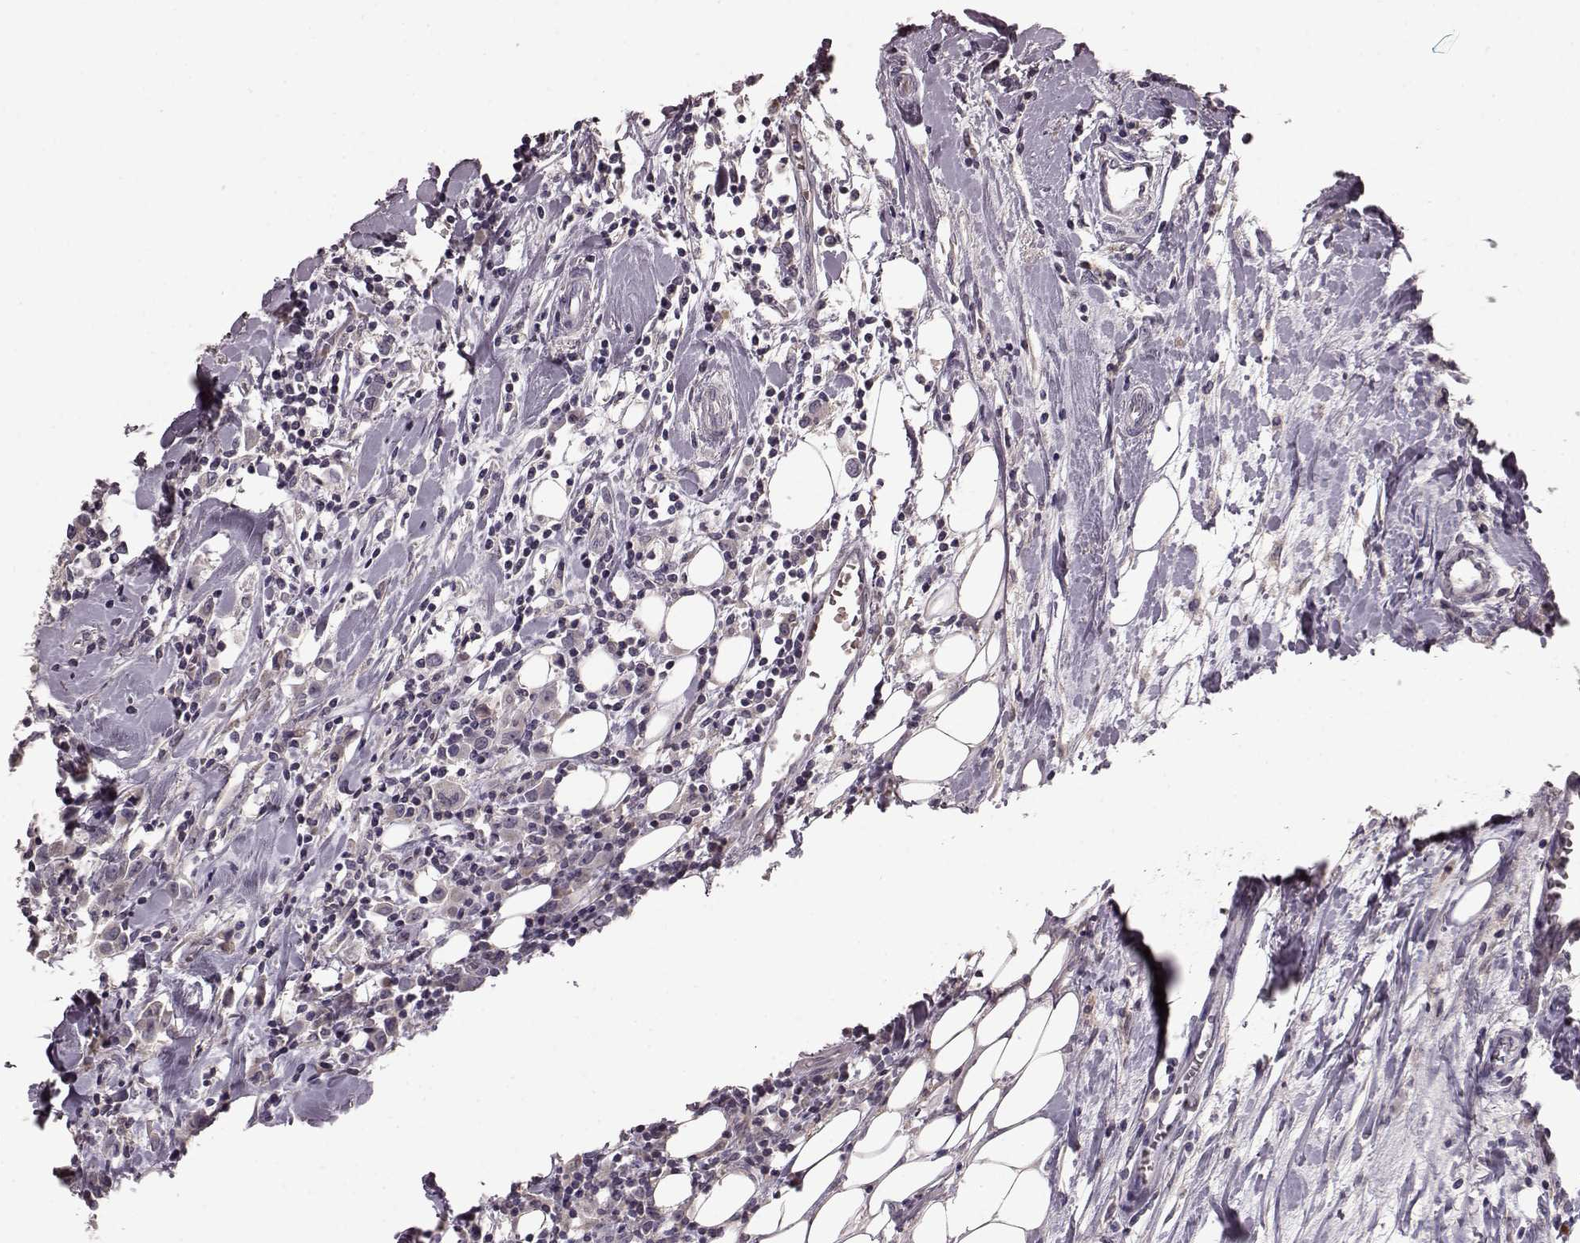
{"staining": {"intensity": "negative", "quantity": "none", "location": "none"}, "tissue": "breast cancer", "cell_type": "Tumor cells", "image_type": "cancer", "snomed": [{"axis": "morphology", "description": "Duct carcinoma"}, {"axis": "topography", "description": "Breast"}], "caption": "Tumor cells are negative for brown protein staining in breast cancer.", "gene": "SLC52A3", "patient": {"sex": "female", "age": 61}}